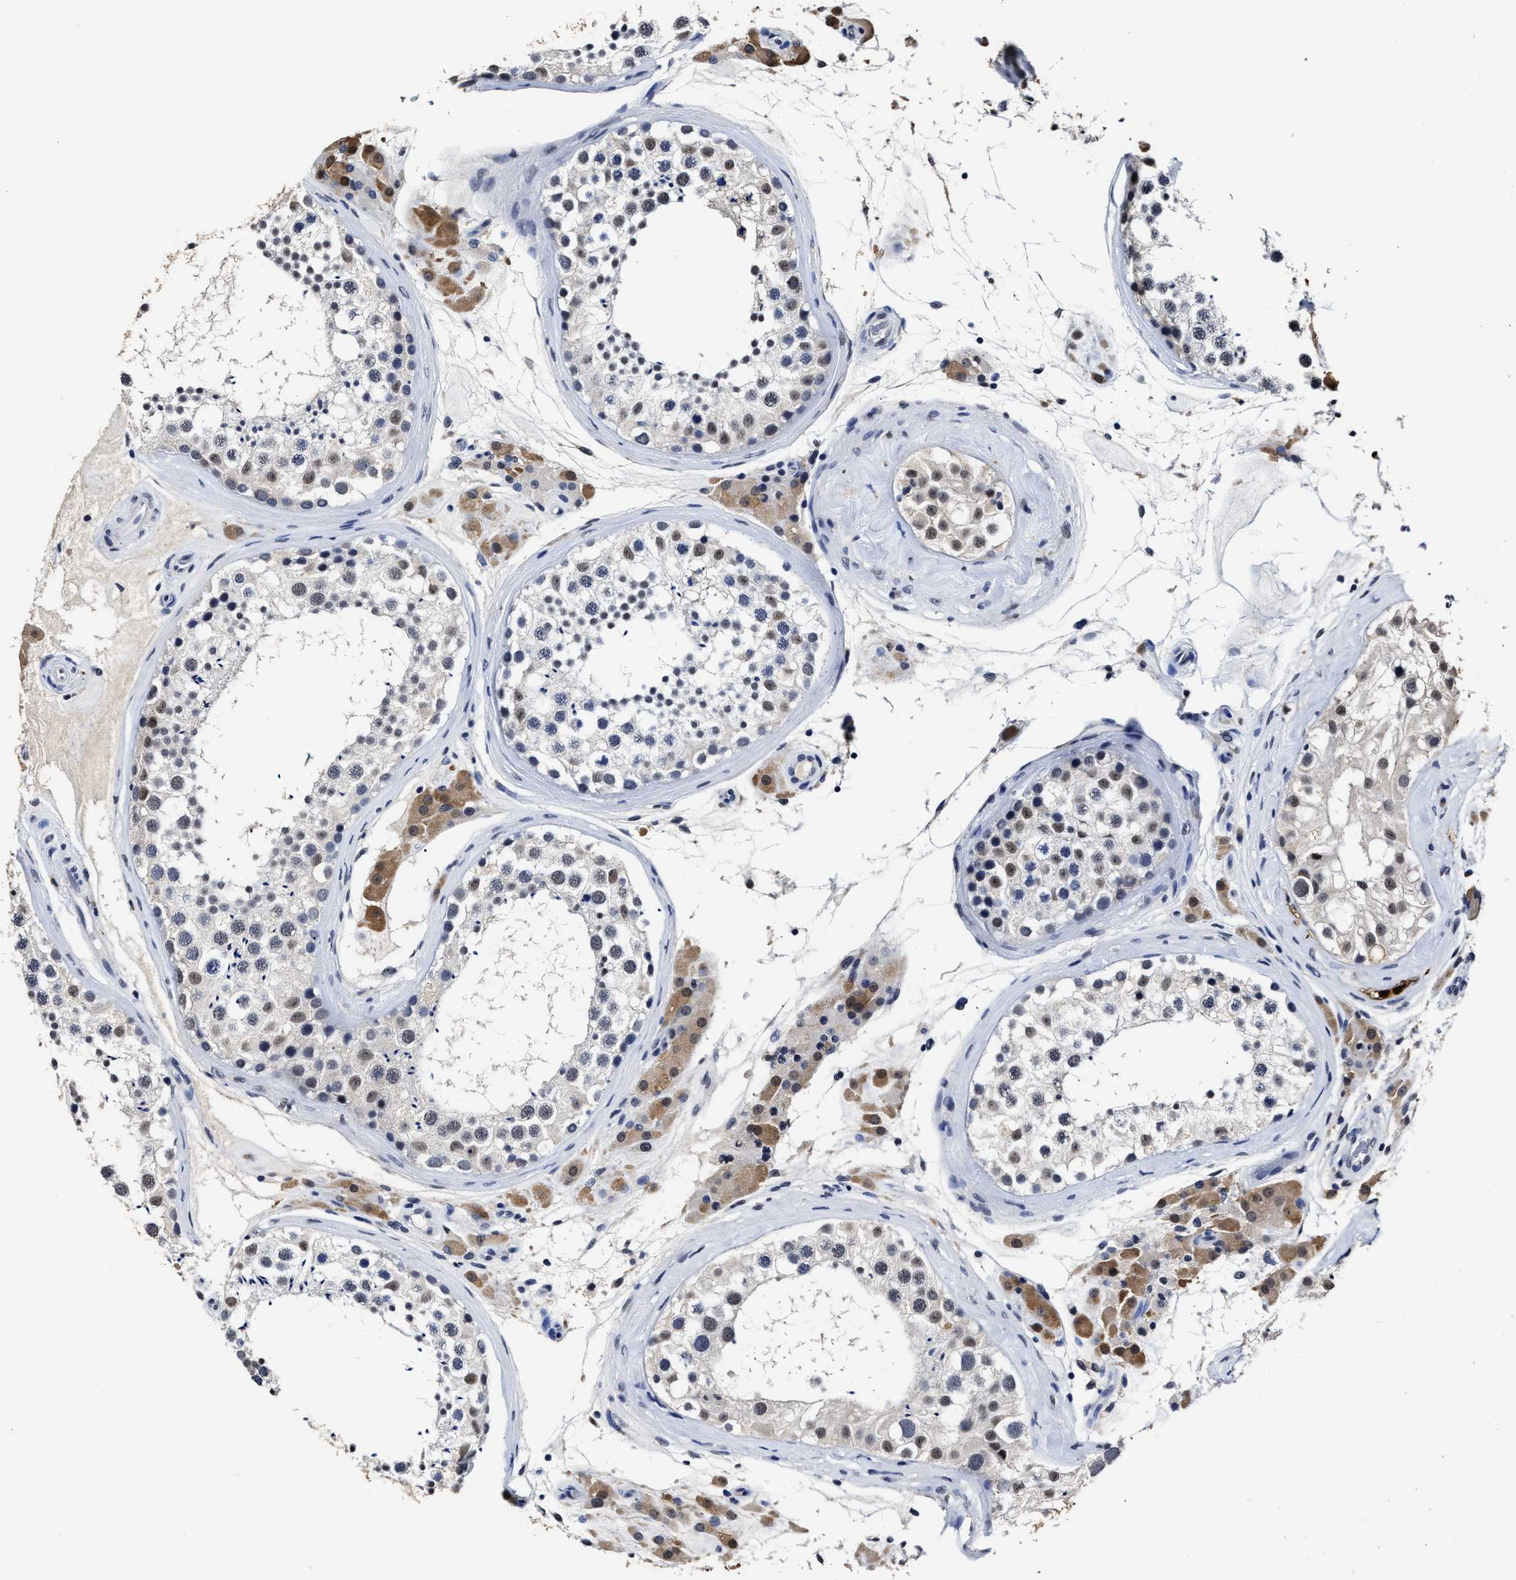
{"staining": {"intensity": "negative", "quantity": "none", "location": "none"}, "tissue": "testis", "cell_type": "Cells in seminiferous ducts", "image_type": "normal", "snomed": [{"axis": "morphology", "description": "Normal tissue, NOS"}, {"axis": "topography", "description": "Testis"}], "caption": "Immunohistochemistry (IHC) histopathology image of normal testis: testis stained with DAB (3,3'-diaminobenzidine) exhibits no significant protein positivity in cells in seminiferous ducts.", "gene": "PRPF4B", "patient": {"sex": "male", "age": 46}}